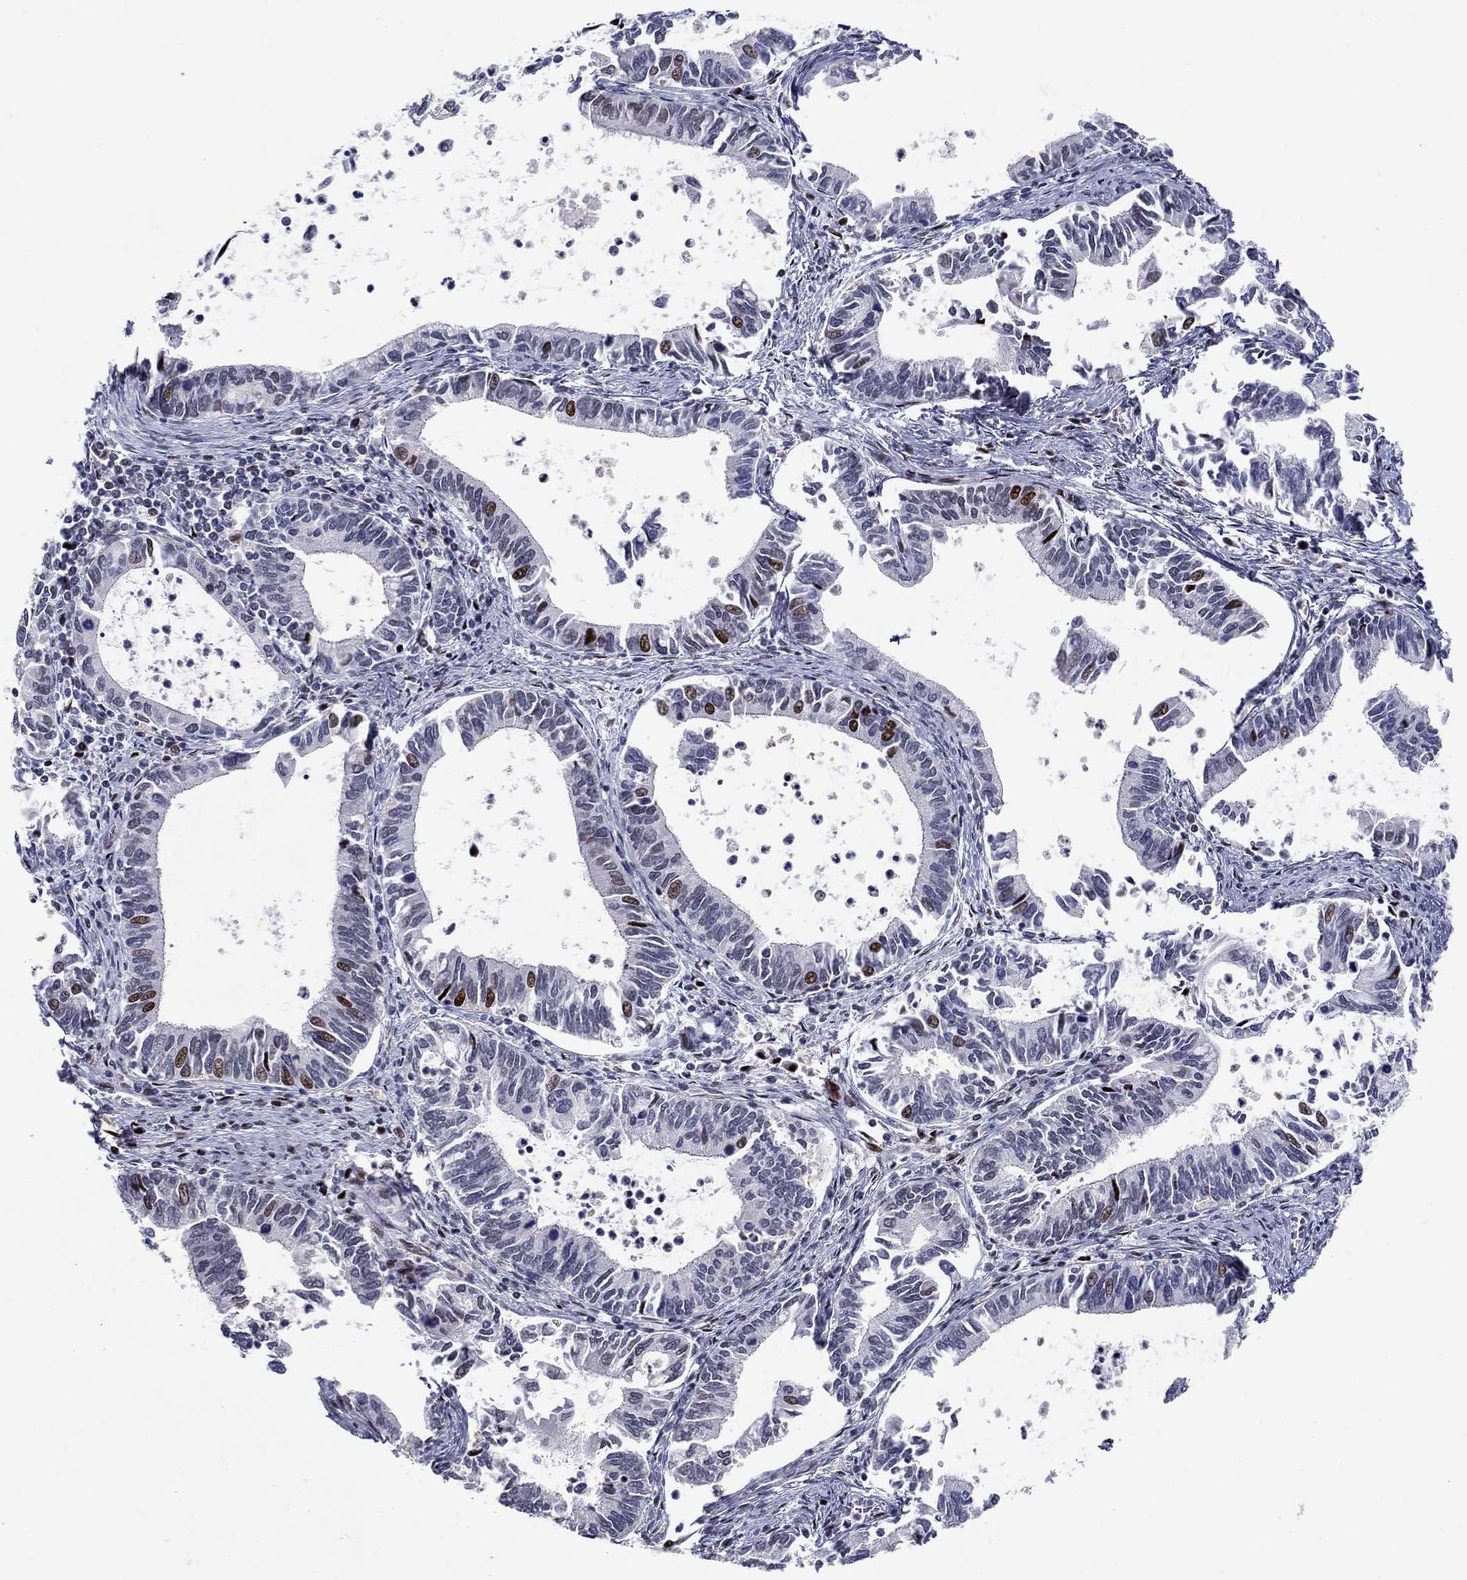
{"staining": {"intensity": "strong", "quantity": "<25%", "location": "nuclear"}, "tissue": "cervical cancer", "cell_type": "Tumor cells", "image_type": "cancer", "snomed": [{"axis": "morphology", "description": "Adenocarcinoma, NOS"}, {"axis": "topography", "description": "Cervix"}], "caption": "The immunohistochemical stain highlights strong nuclear positivity in tumor cells of cervical adenocarcinoma tissue. (brown staining indicates protein expression, while blue staining denotes nuclei).", "gene": "RAPGEF5", "patient": {"sex": "female", "age": 42}}